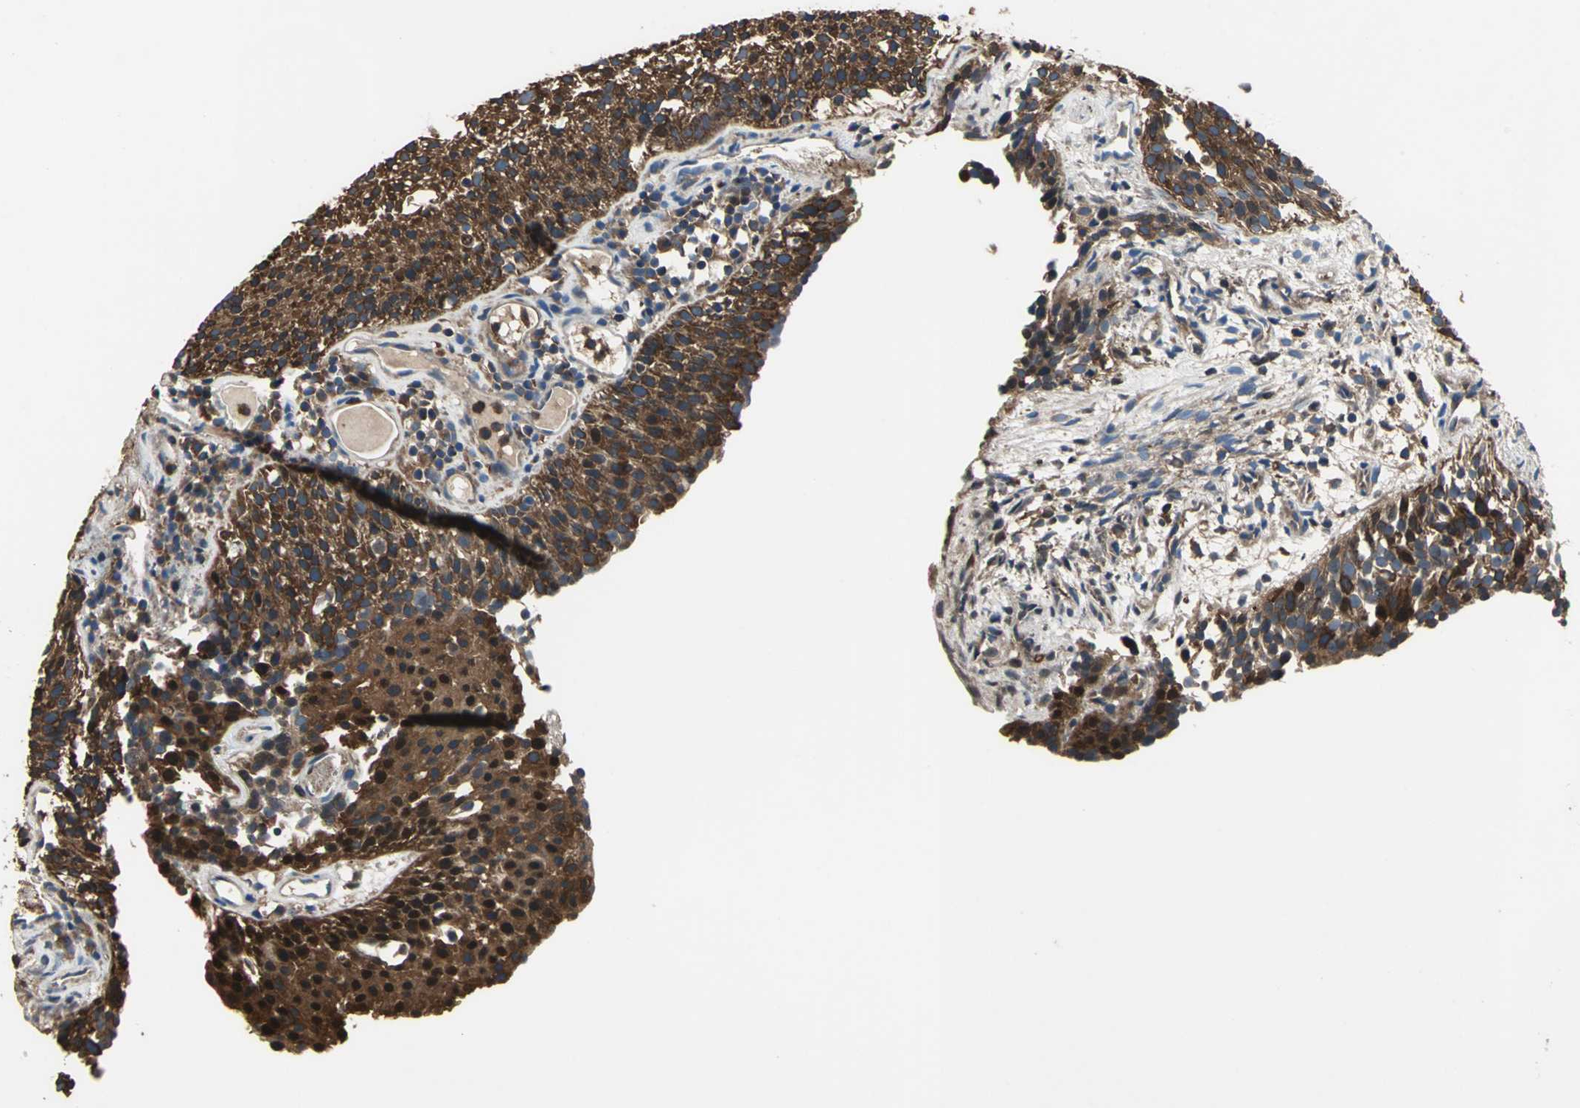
{"staining": {"intensity": "strong", "quantity": ">75%", "location": "cytoplasmic/membranous,nuclear"}, "tissue": "urothelial cancer", "cell_type": "Tumor cells", "image_type": "cancer", "snomed": [{"axis": "morphology", "description": "Urothelial carcinoma, Low grade"}, {"axis": "topography", "description": "Urinary bladder"}], "caption": "Human urothelial carcinoma (low-grade) stained with a brown dye reveals strong cytoplasmic/membranous and nuclear positive positivity in approximately >75% of tumor cells.", "gene": "CAPN1", "patient": {"sex": "male", "age": 85}}